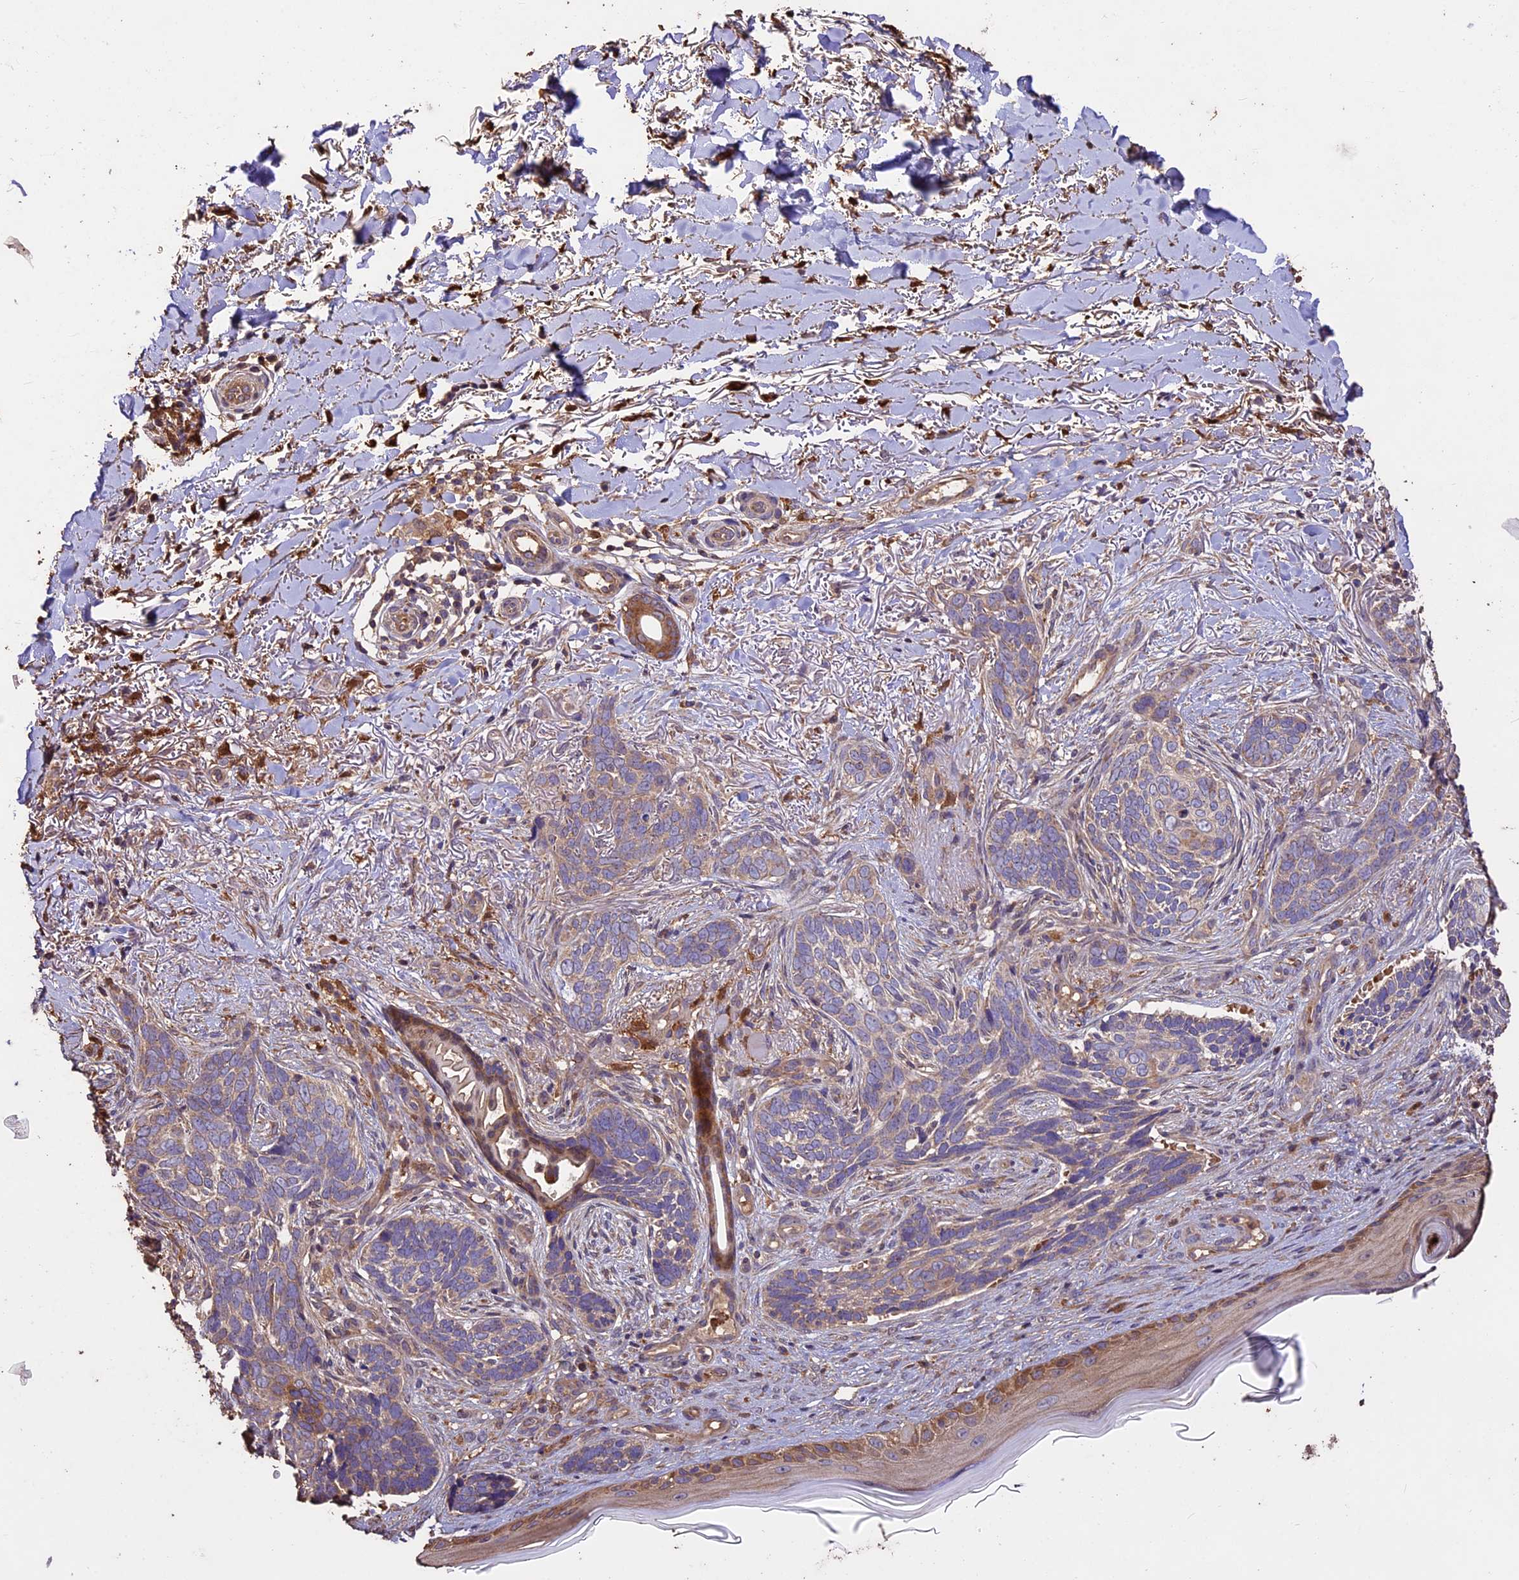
{"staining": {"intensity": "weak", "quantity": "25%-75%", "location": "cytoplasmic/membranous"}, "tissue": "skin cancer", "cell_type": "Tumor cells", "image_type": "cancer", "snomed": [{"axis": "morphology", "description": "Normal tissue, NOS"}, {"axis": "morphology", "description": "Basal cell carcinoma"}, {"axis": "topography", "description": "Skin"}], "caption": "IHC of basal cell carcinoma (skin) displays low levels of weak cytoplasmic/membranous positivity in about 25%-75% of tumor cells. Using DAB (brown) and hematoxylin (blue) stains, captured at high magnification using brightfield microscopy.", "gene": "CRLF1", "patient": {"sex": "female", "age": 67}}